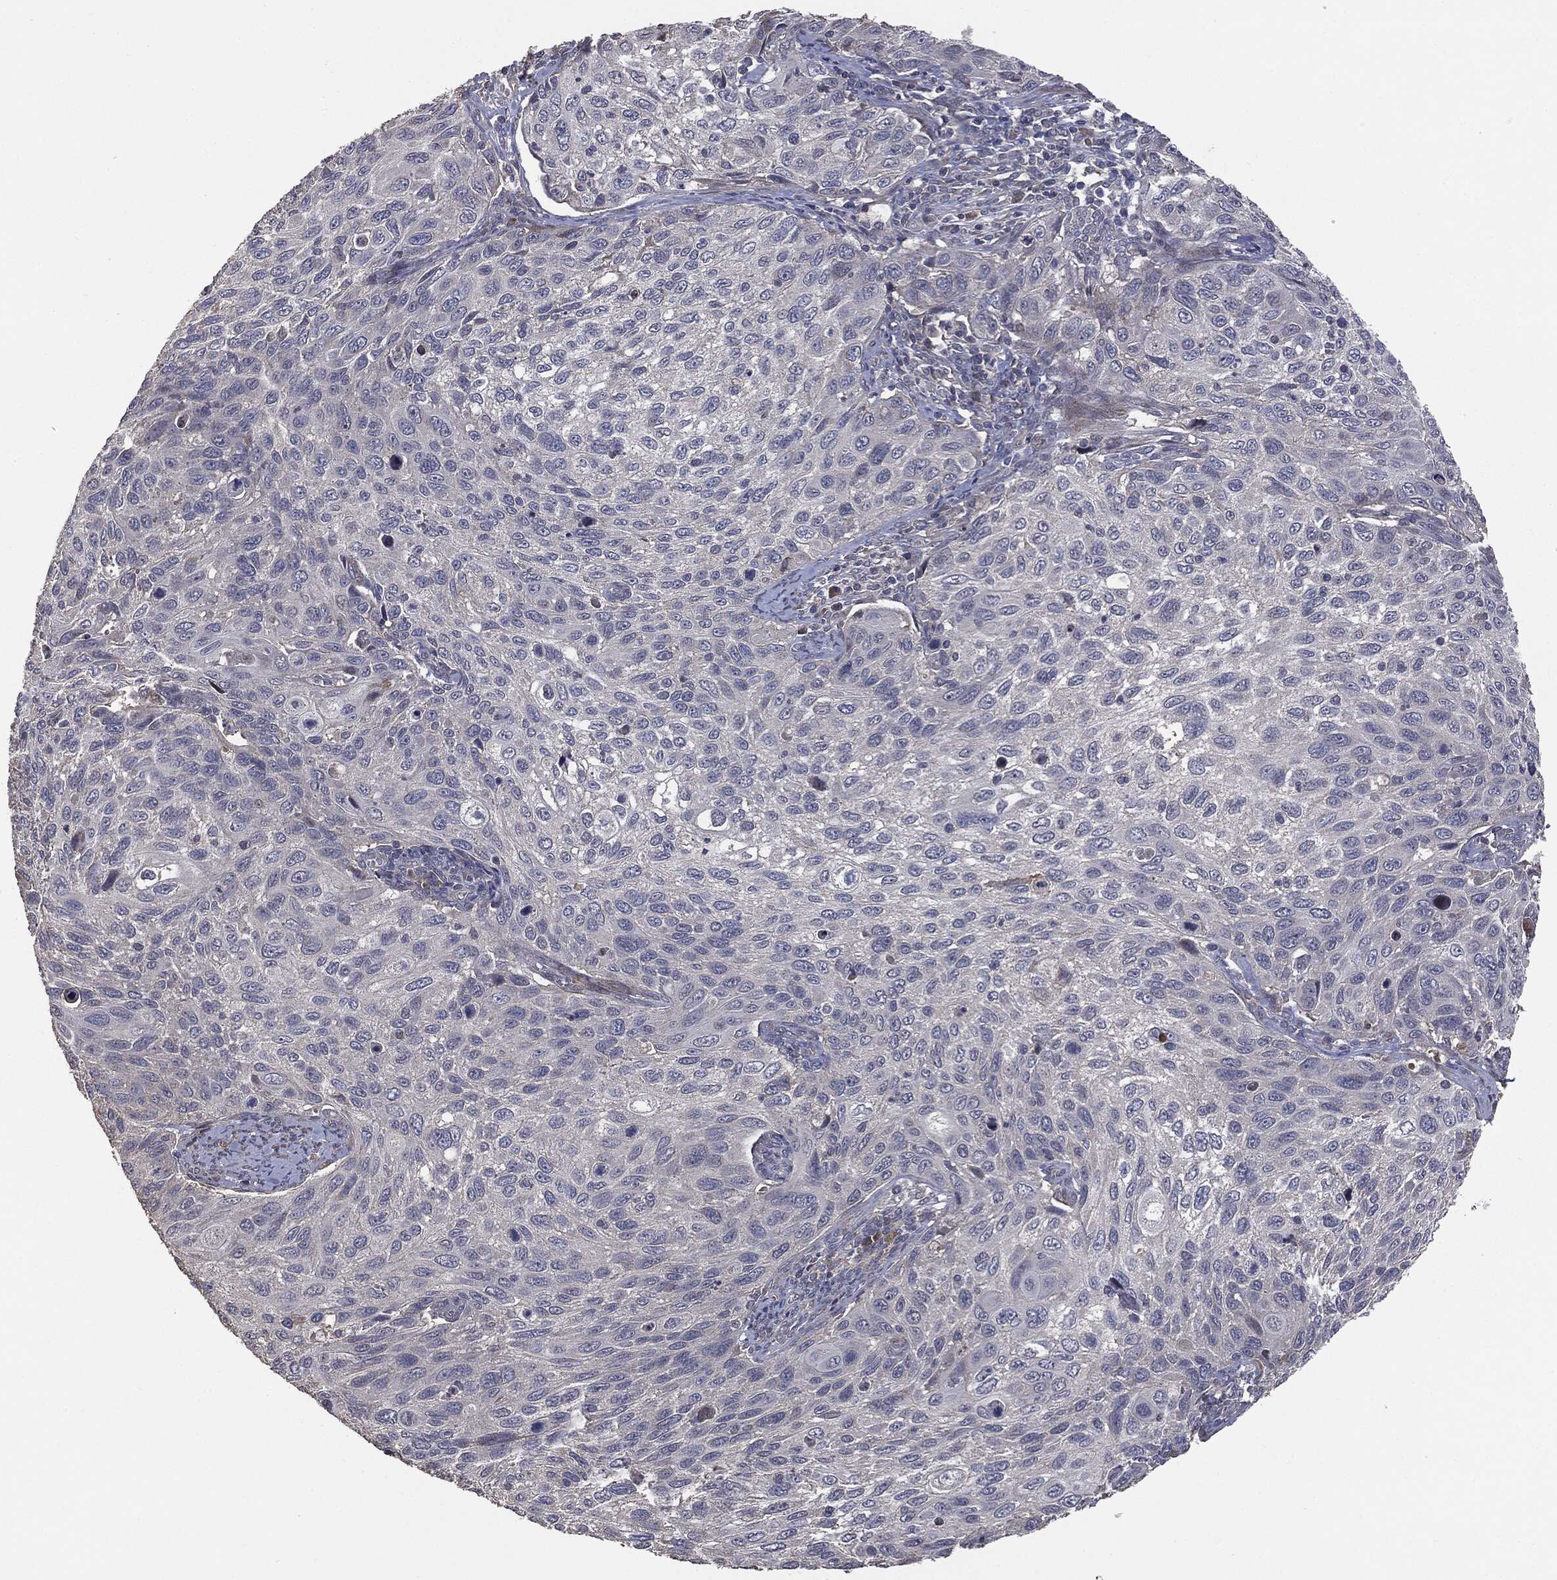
{"staining": {"intensity": "negative", "quantity": "none", "location": "none"}, "tissue": "cervical cancer", "cell_type": "Tumor cells", "image_type": "cancer", "snomed": [{"axis": "morphology", "description": "Squamous cell carcinoma, NOS"}, {"axis": "topography", "description": "Cervix"}], "caption": "This is an immunohistochemistry image of human cervical squamous cell carcinoma. There is no staining in tumor cells.", "gene": "MTOR", "patient": {"sex": "female", "age": 70}}